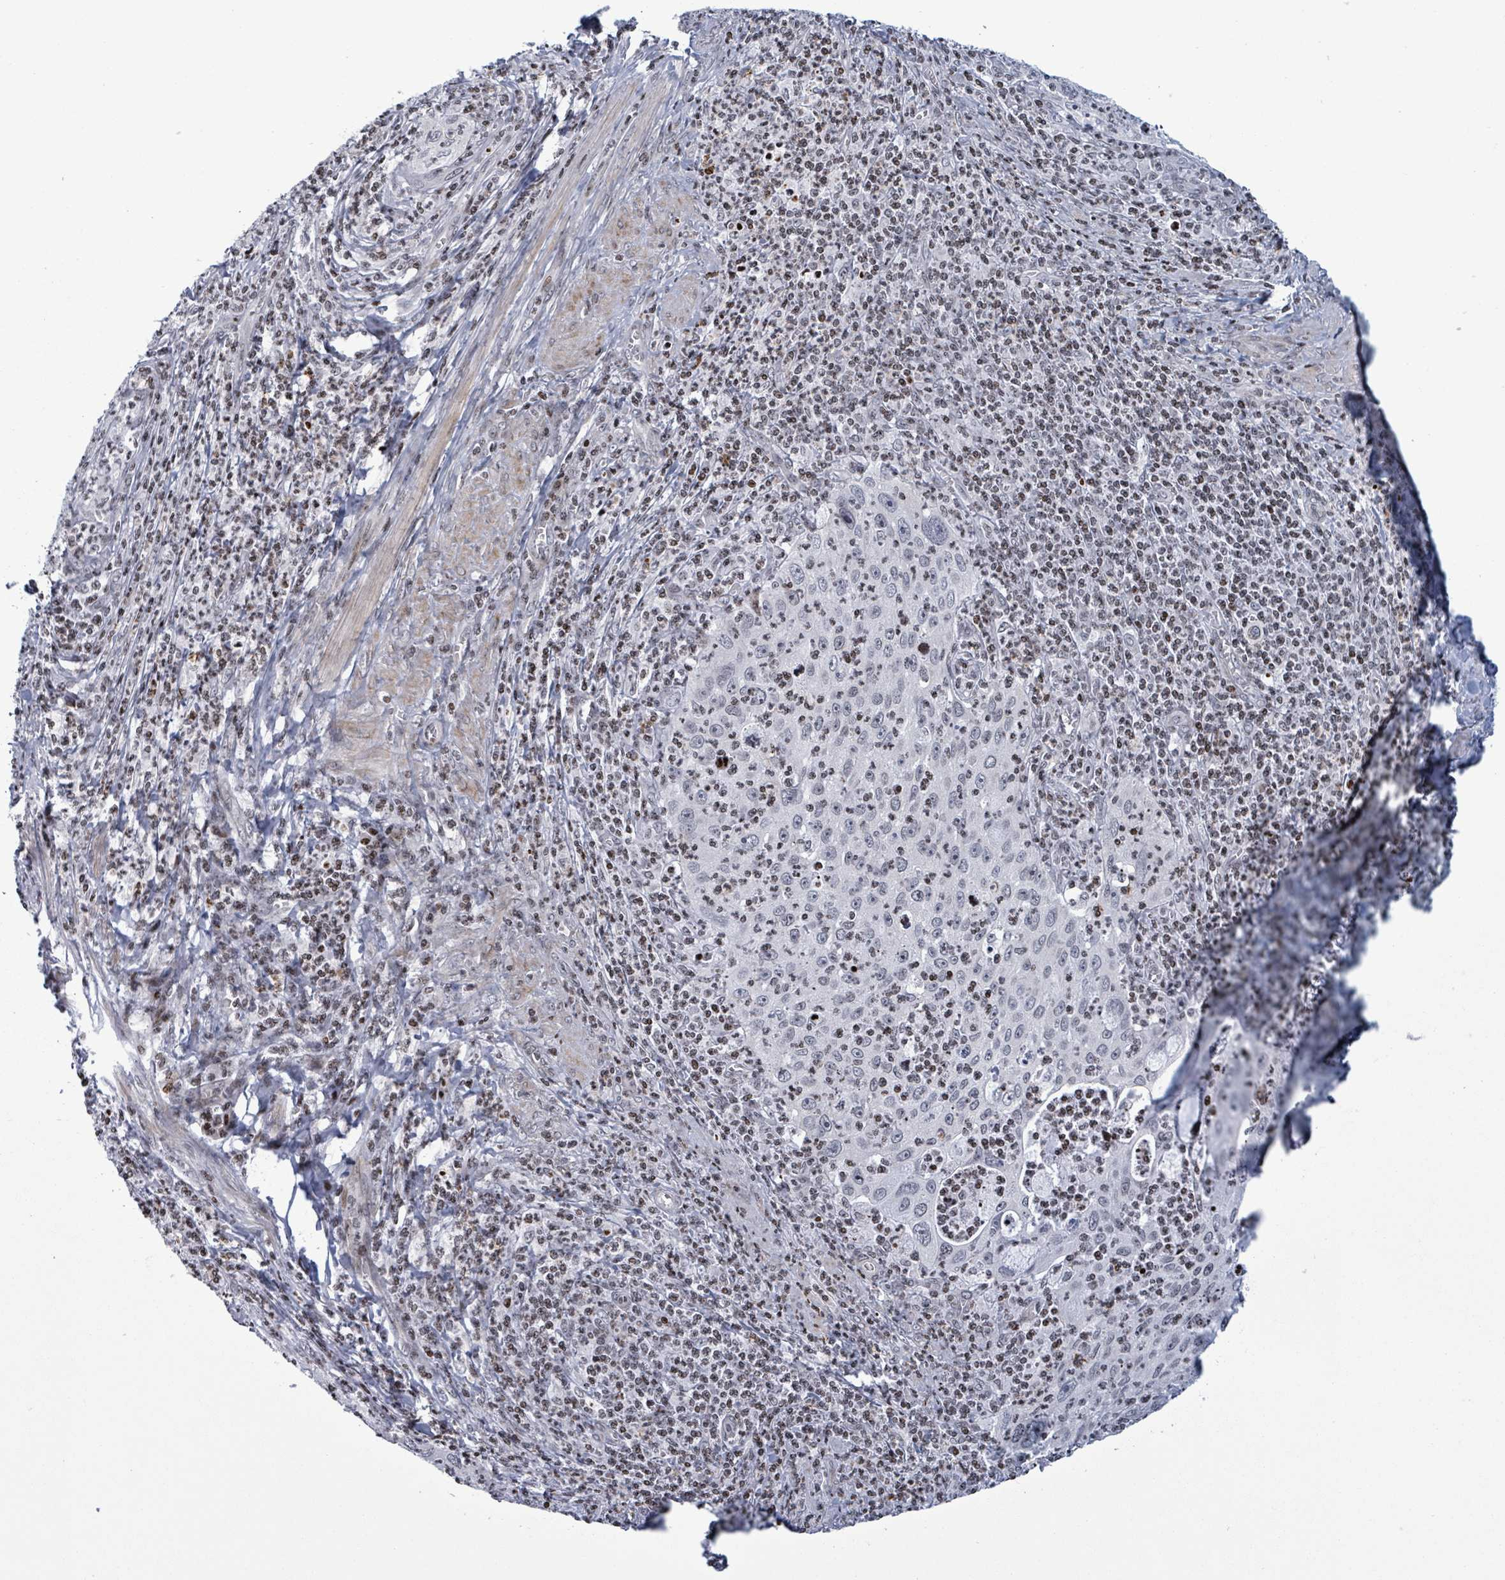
{"staining": {"intensity": "negative", "quantity": "none", "location": "none"}, "tissue": "cervical cancer", "cell_type": "Tumor cells", "image_type": "cancer", "snomed": [{"axis": "morphology", "description": "Squamous cell carcinoma, NOS"}, {"axis": "topography", "description": "Cervix"}], "caption": "This histopathology image is of cervical cancer (squamous cell carcinoma) stained with IHC to label a protein in brown with the nuclei are counter-stained blue. There is no expression in tumor cells.", "gene": "FNDC4", "patient": {"sex": "female", "age": 30}}